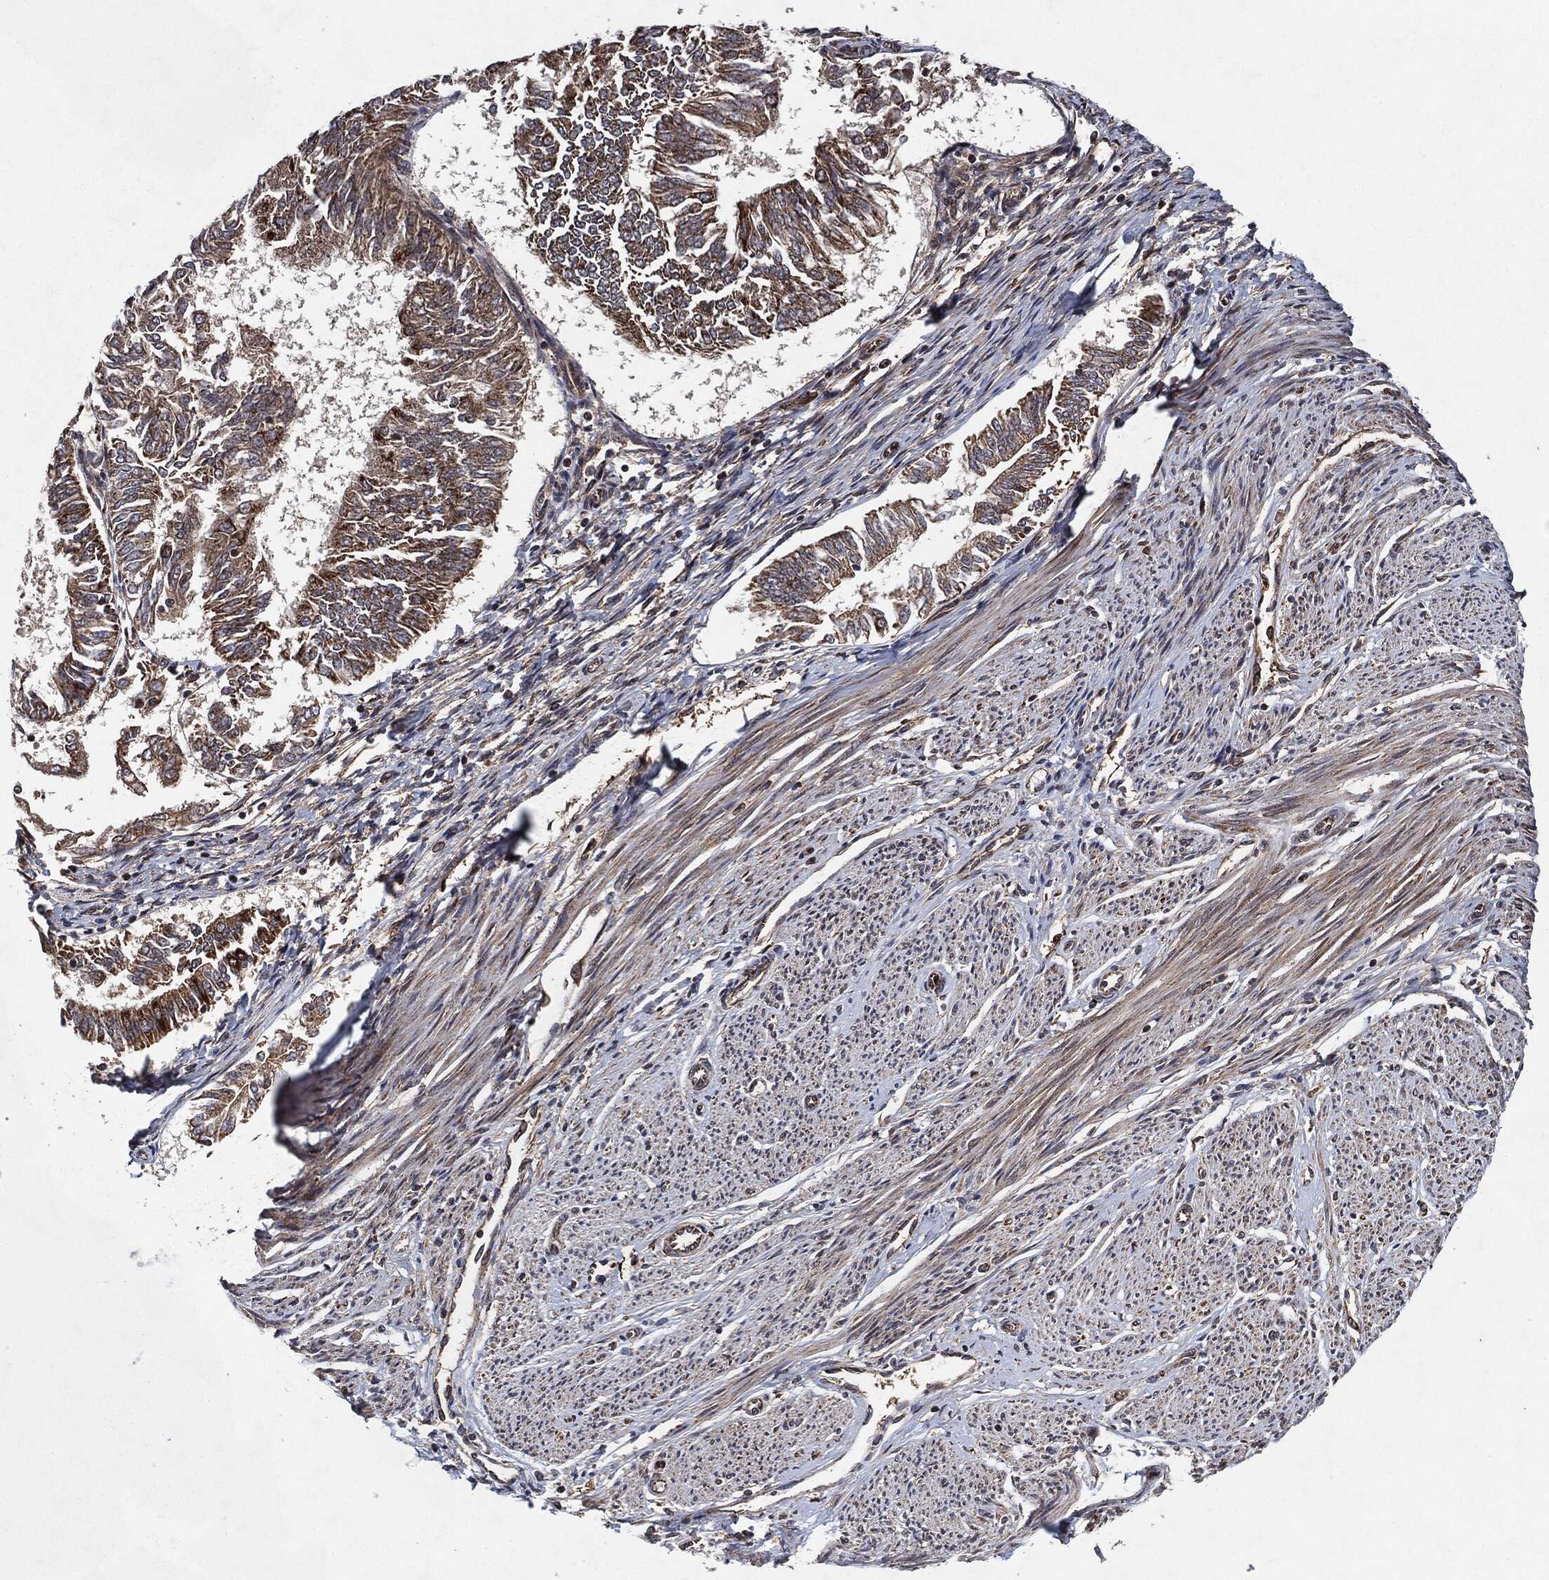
{"staining": {"intensity": "weak", "quantity": "25%-75%", "location": "cytoplasmic/membranous"}, "tissue": "endometrial cancer", "cell_type": "Tumor cells", "image_type": "cancer", "snomed": [{"axis": "morphology", "description": "Adenocarcinoma, NOS"}, {"axis": "topography", "description": "Endometrium"}], "caption": "Immunohistochemical staining of human adenocarcinoma (endometrial) exhibits low levels of weak cytoplasmic/membranous protein positivity in approximately 25%-75% of tumor cells.", "gene": "BCAR1", "patient": {"sex": "female", "age": 58}}